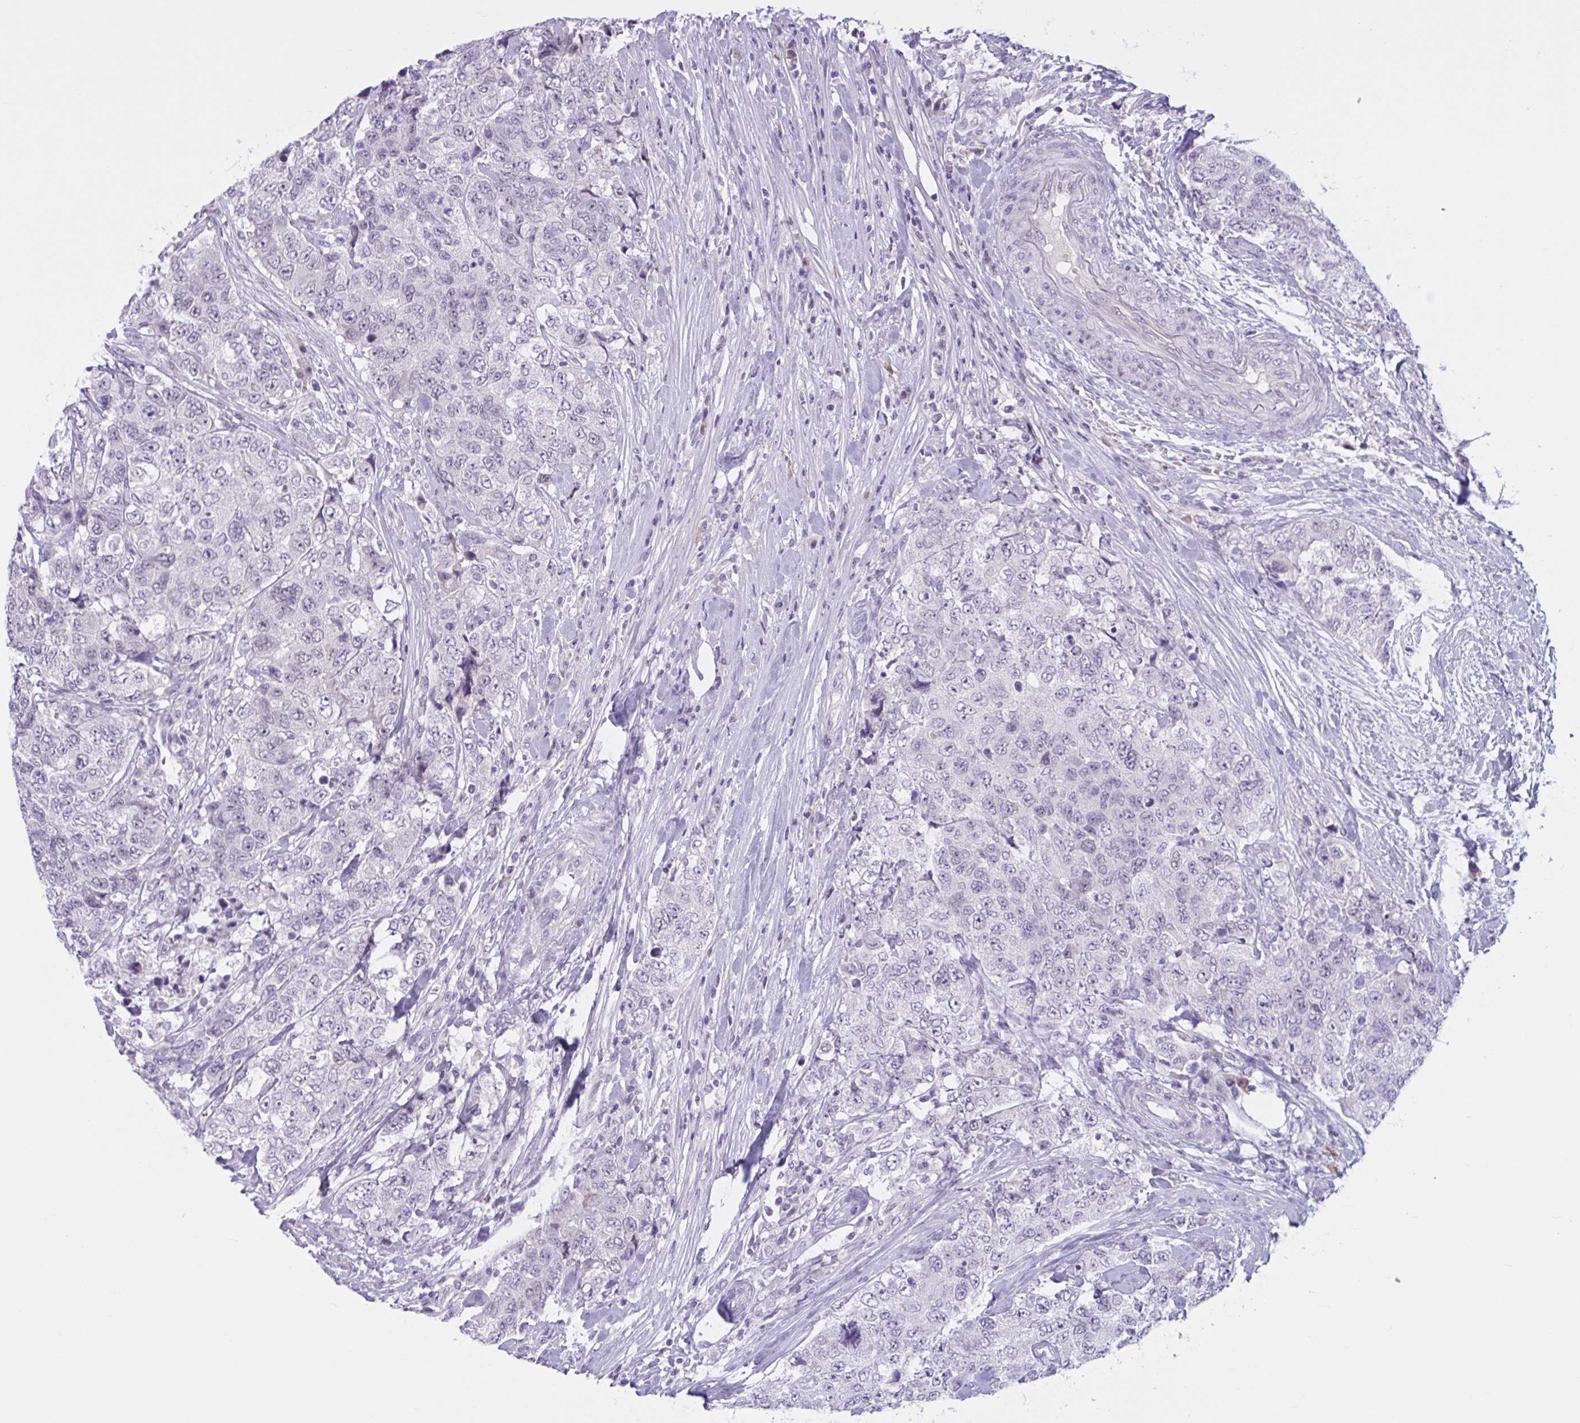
{"staining": {"intensity": "negative", "quantity": "none", "location": "none"}, "tissue": "urothelial cancer", "cell_type": "Tumor cells", "image_type": "cancer", "snomed": [{"axis": "morphology", "description": "Urothelial carcinoma, High grade"}, {"axis": "topography", "description": "Urinary bladder"}], "caption": "Immunohistochemistry image of neoplastic tissue: human high-grade urothelial carcinoma stained with DAB displays no significant protein expression in tumor cells.", "gene": "WNT9B", "patient": {"sex": "female", "age": 78}}